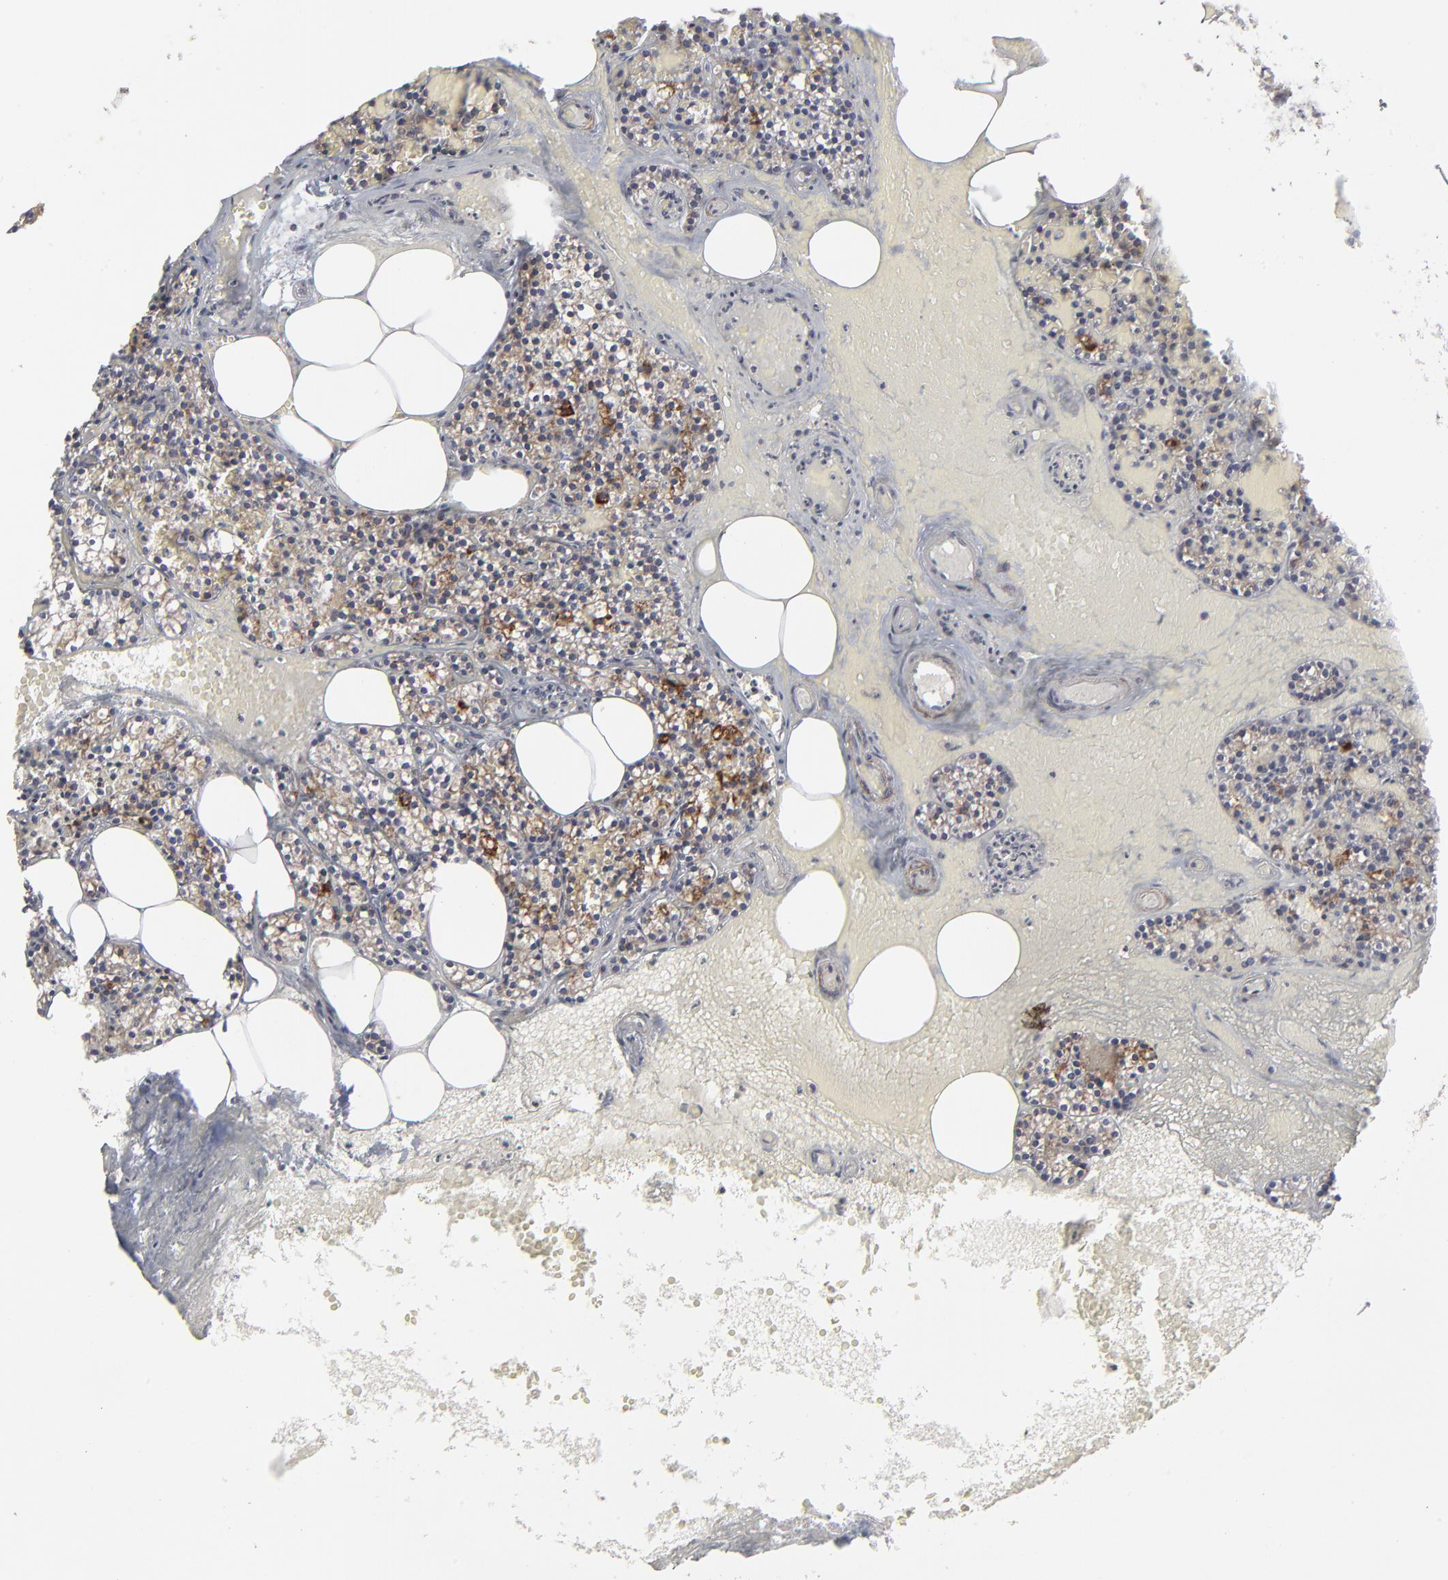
{"staining": {"intensity": "moderate", "quantity": "25%-75%", "location": "cytoplasmic/membranous"}, "tissue": "parathyroid gland", "cell_type": "Glandular cells", "image_type": "normal", "snomed": [{"axis": "morphology", "description": "Normal tissue, NOS"}, {"axis": "topography", "description": "Parathyroid gland"}], "caption": "This histopathology image exhibits immunohistochemistry (IHC) staining of normal human parathyroid gland, with medium moderate cytoplasmic/membranous staining in approximately 25%-75% of glandular cells.", "gene": "MAGEA10", "patient": {"sex": "male", "age": 51}}